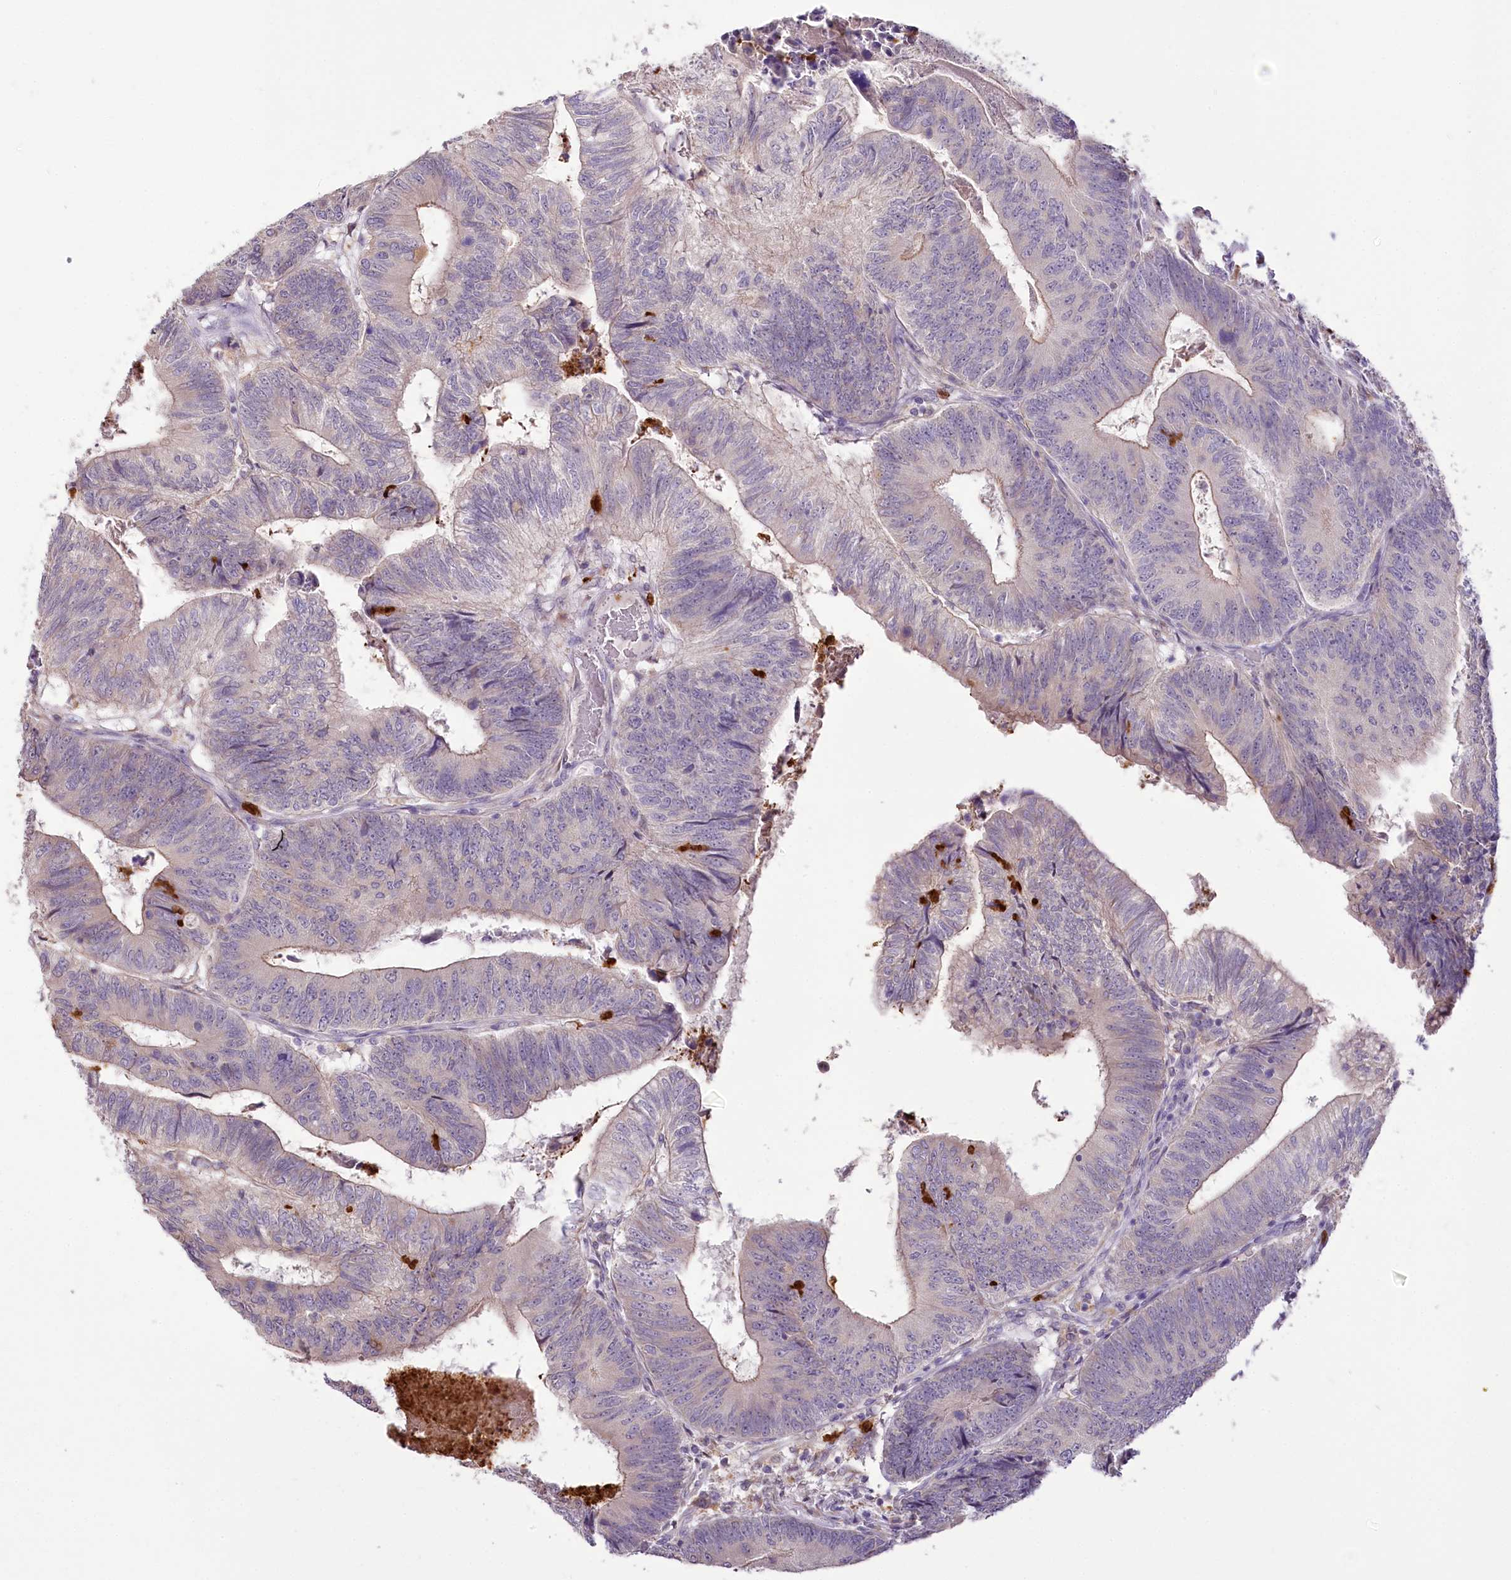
{"staining": {"intensity": "negative", "quantity": "none", "location": "none"}, "tissue": "colorectal cancer", "cell_type": "Tumor cells", "image_type": "cancer", "snomed": [{"axis": "morphology", "description": "Adenocarcinoma, NOS"}, {"axis": "topography", "description": "Colon"}], "caption": "The micrograph reveals no significant positivity in tumor cells of colorectal adenocarcinoma.", "gene": "DPYD", "patient": {"sex": "female", "age": 67}}